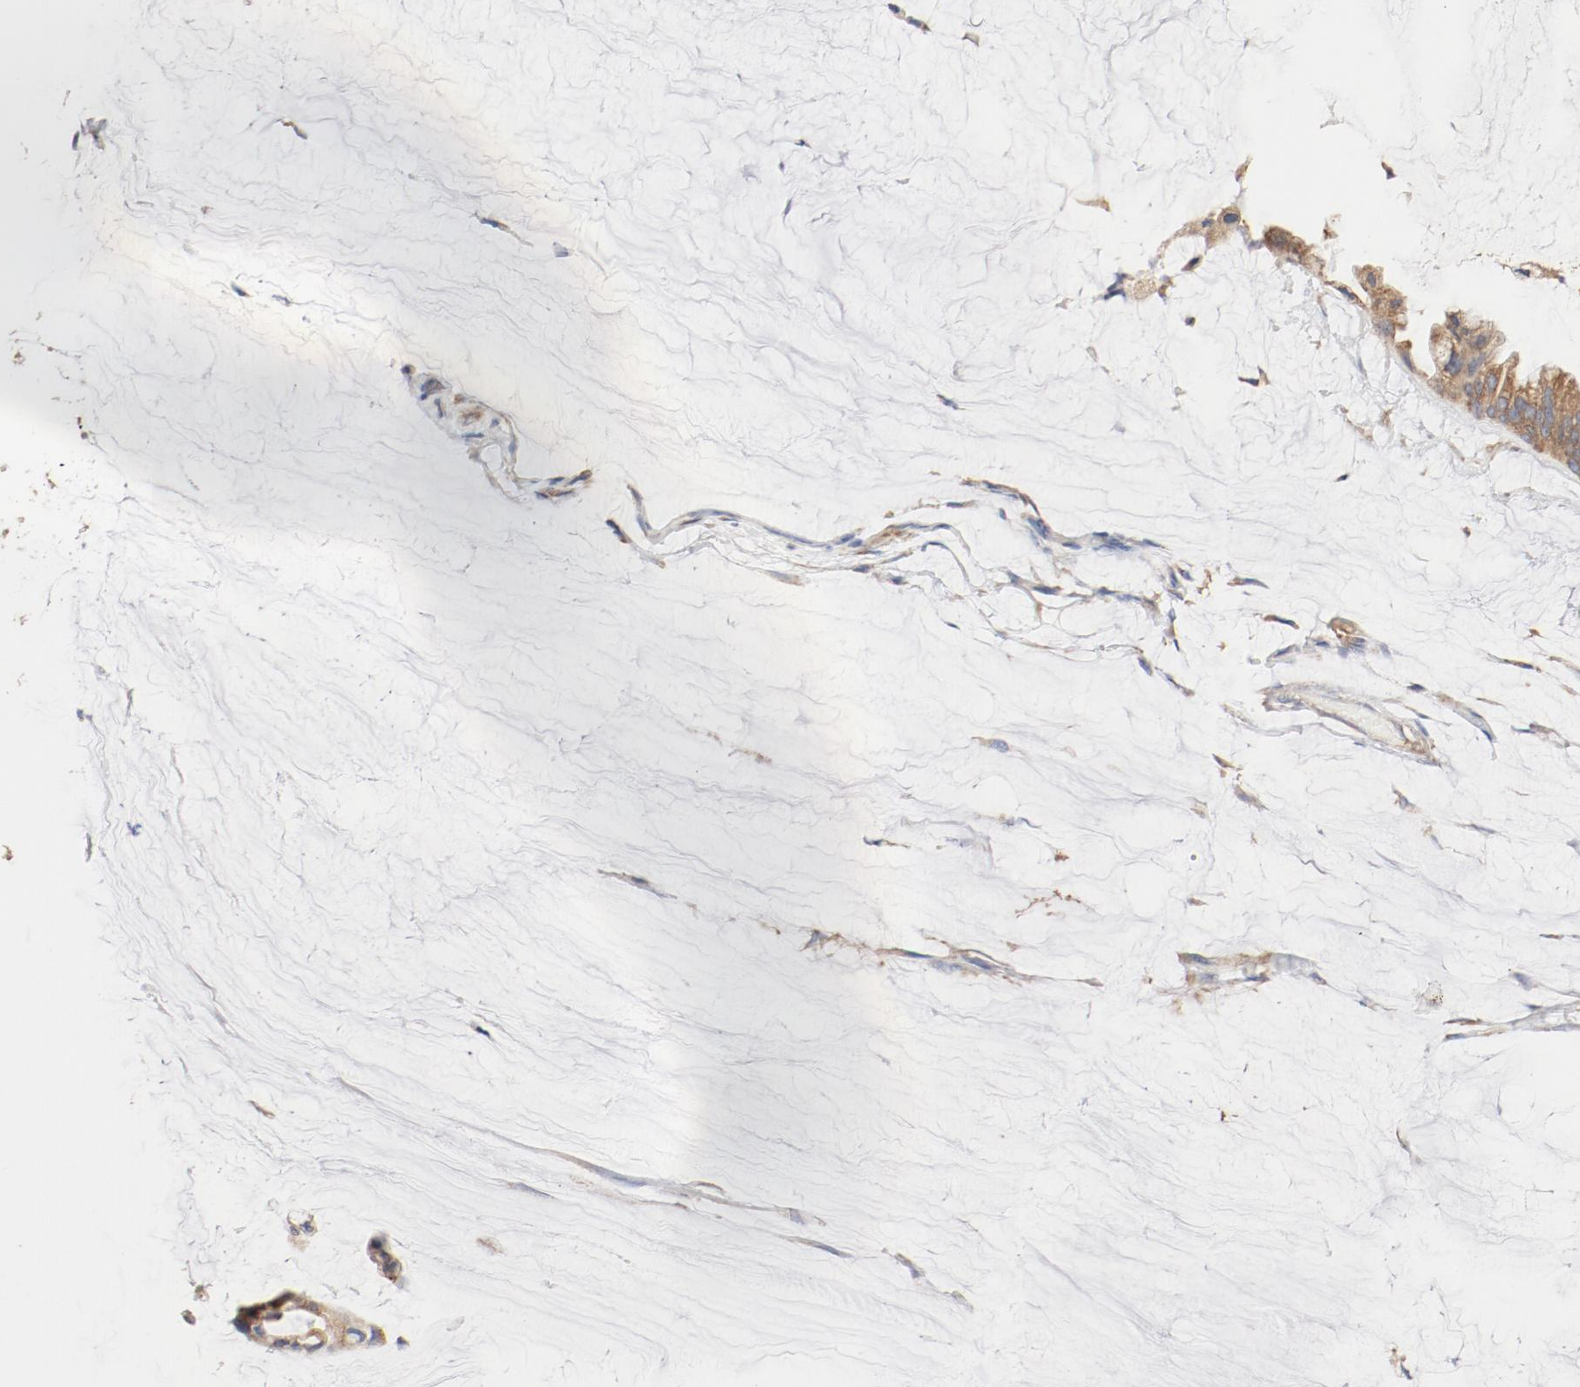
{"staining": {"intensity": "moderate", "quantity": ">75%", "location": "cytoplasmic/membranous"}, "tissue": "ovarian cancer", "cell_type": "Tumor cells", "image_type": "cancer", "snomed": [{"axis": "morphology", "description": "Cystadenocarcinoma, mucinous, NOS"}, {"axis": "topography", "description": "Ovary"}], "caption": "Immunohistochemistry (IHC) staining of mucinous cystadenocarcinoma (ovarian), which demonstrates medium levels of moderate cytoplasmic/membranous staining in about >75% of tumor cells indicating moderate cytoplasmic/membranous protein expression. The staining was performed using DAB (brown) for protein detection and nuclei were counterstained in hematoxylin (blue).", "gene": "RPS6", "patient": {"sex": "female", "age": 39}}